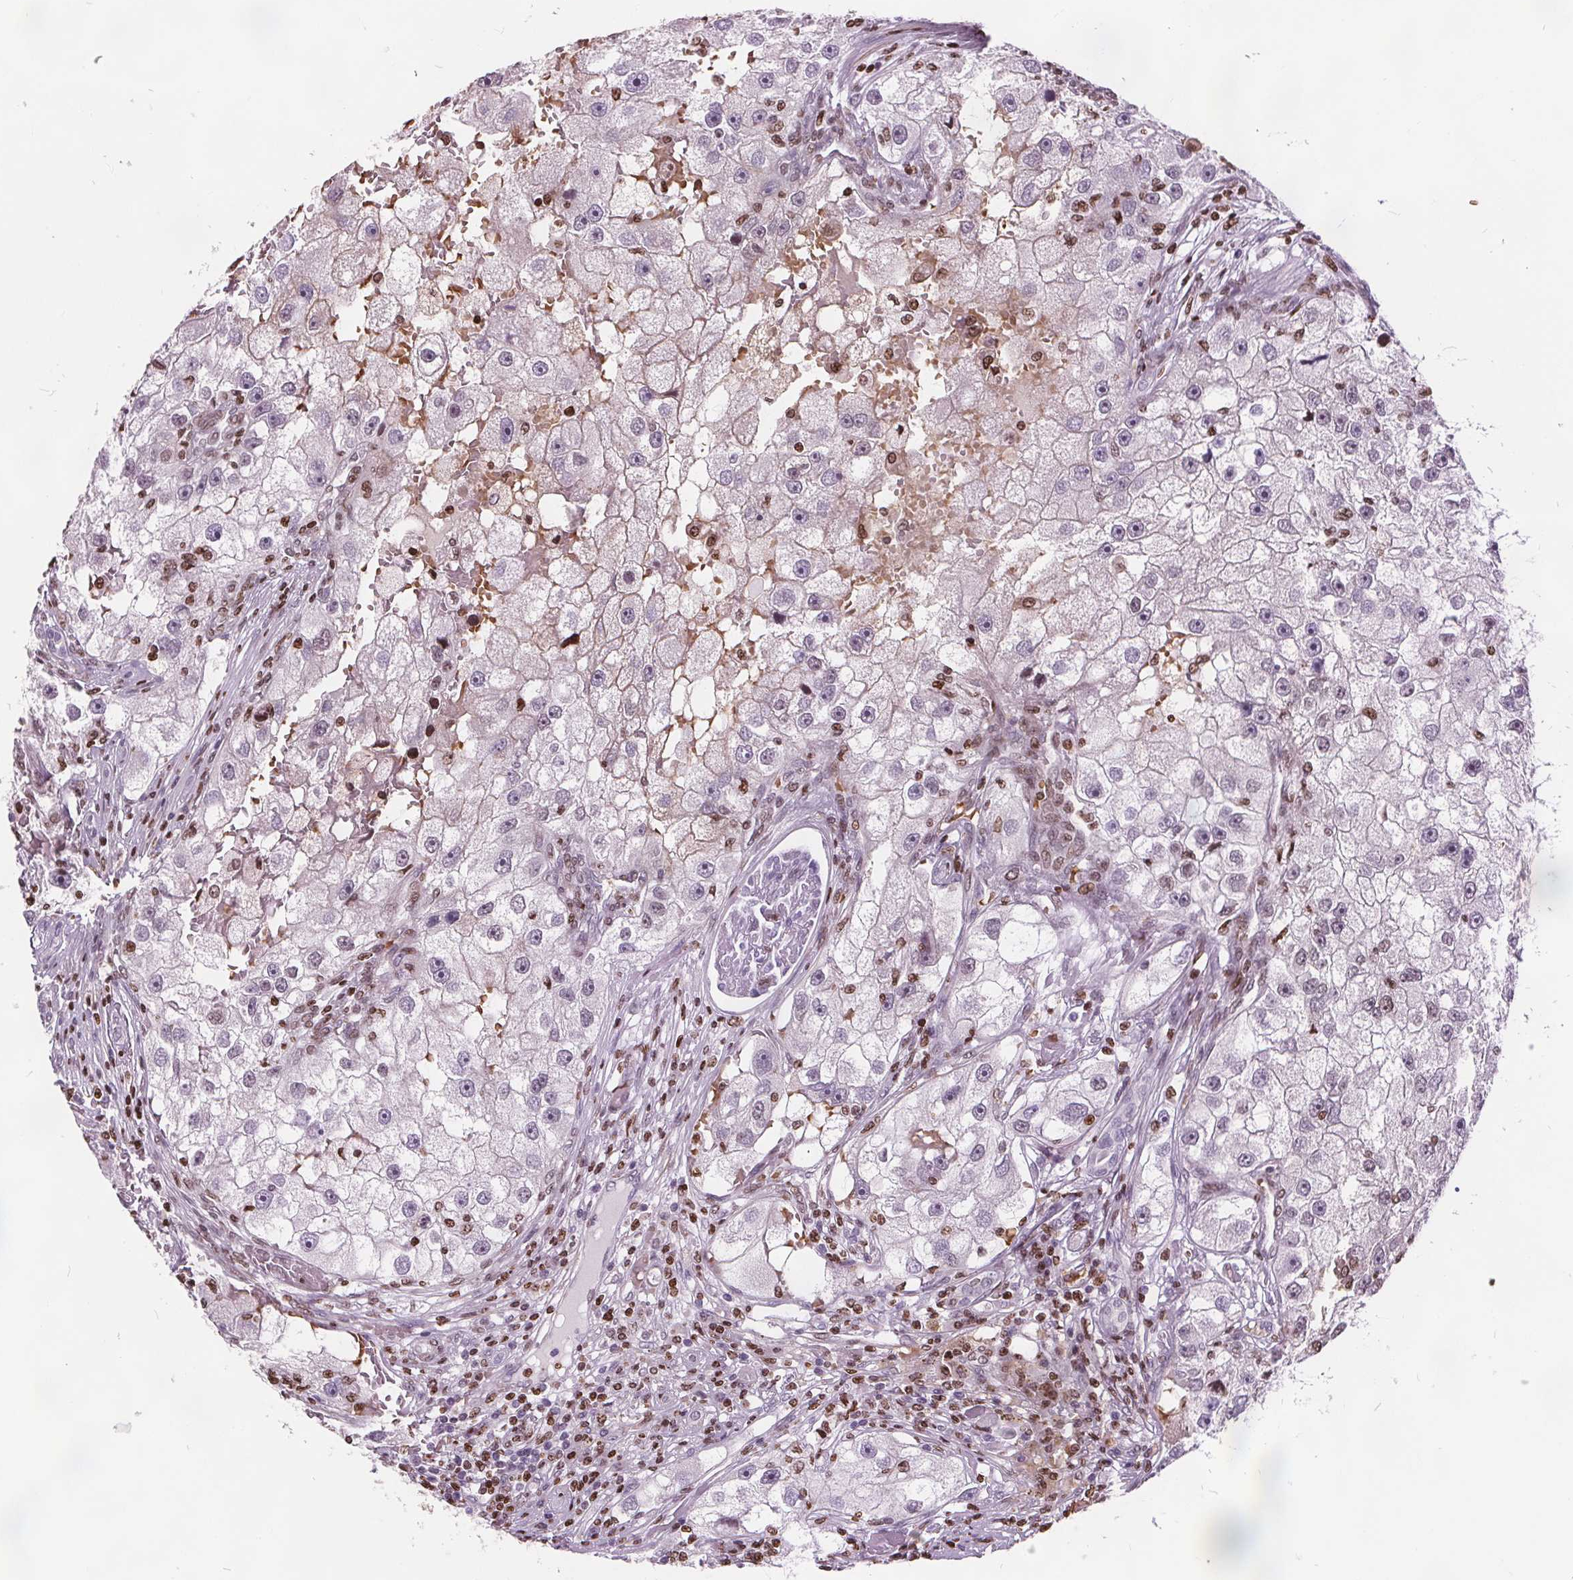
{"staining": {"intensity": "negative", "quantity": "none", "location": "none"}, "tissue": "renal cancer", "cell_type": "Tumor cells", "image_type": "cancer", "snomed": [{"axis": "morphology", "description": "Adenocarcinoma, NOS"}, {"axis": "topography", "description": "Kidney"}], "caption": "IHC histopathology image of adenocarcinoma (renal) stained for a protein (brown), which displays no positivity in tumor cells.", "gene": "ISLR2", "patient": {"sex": "male", "age": 63}}